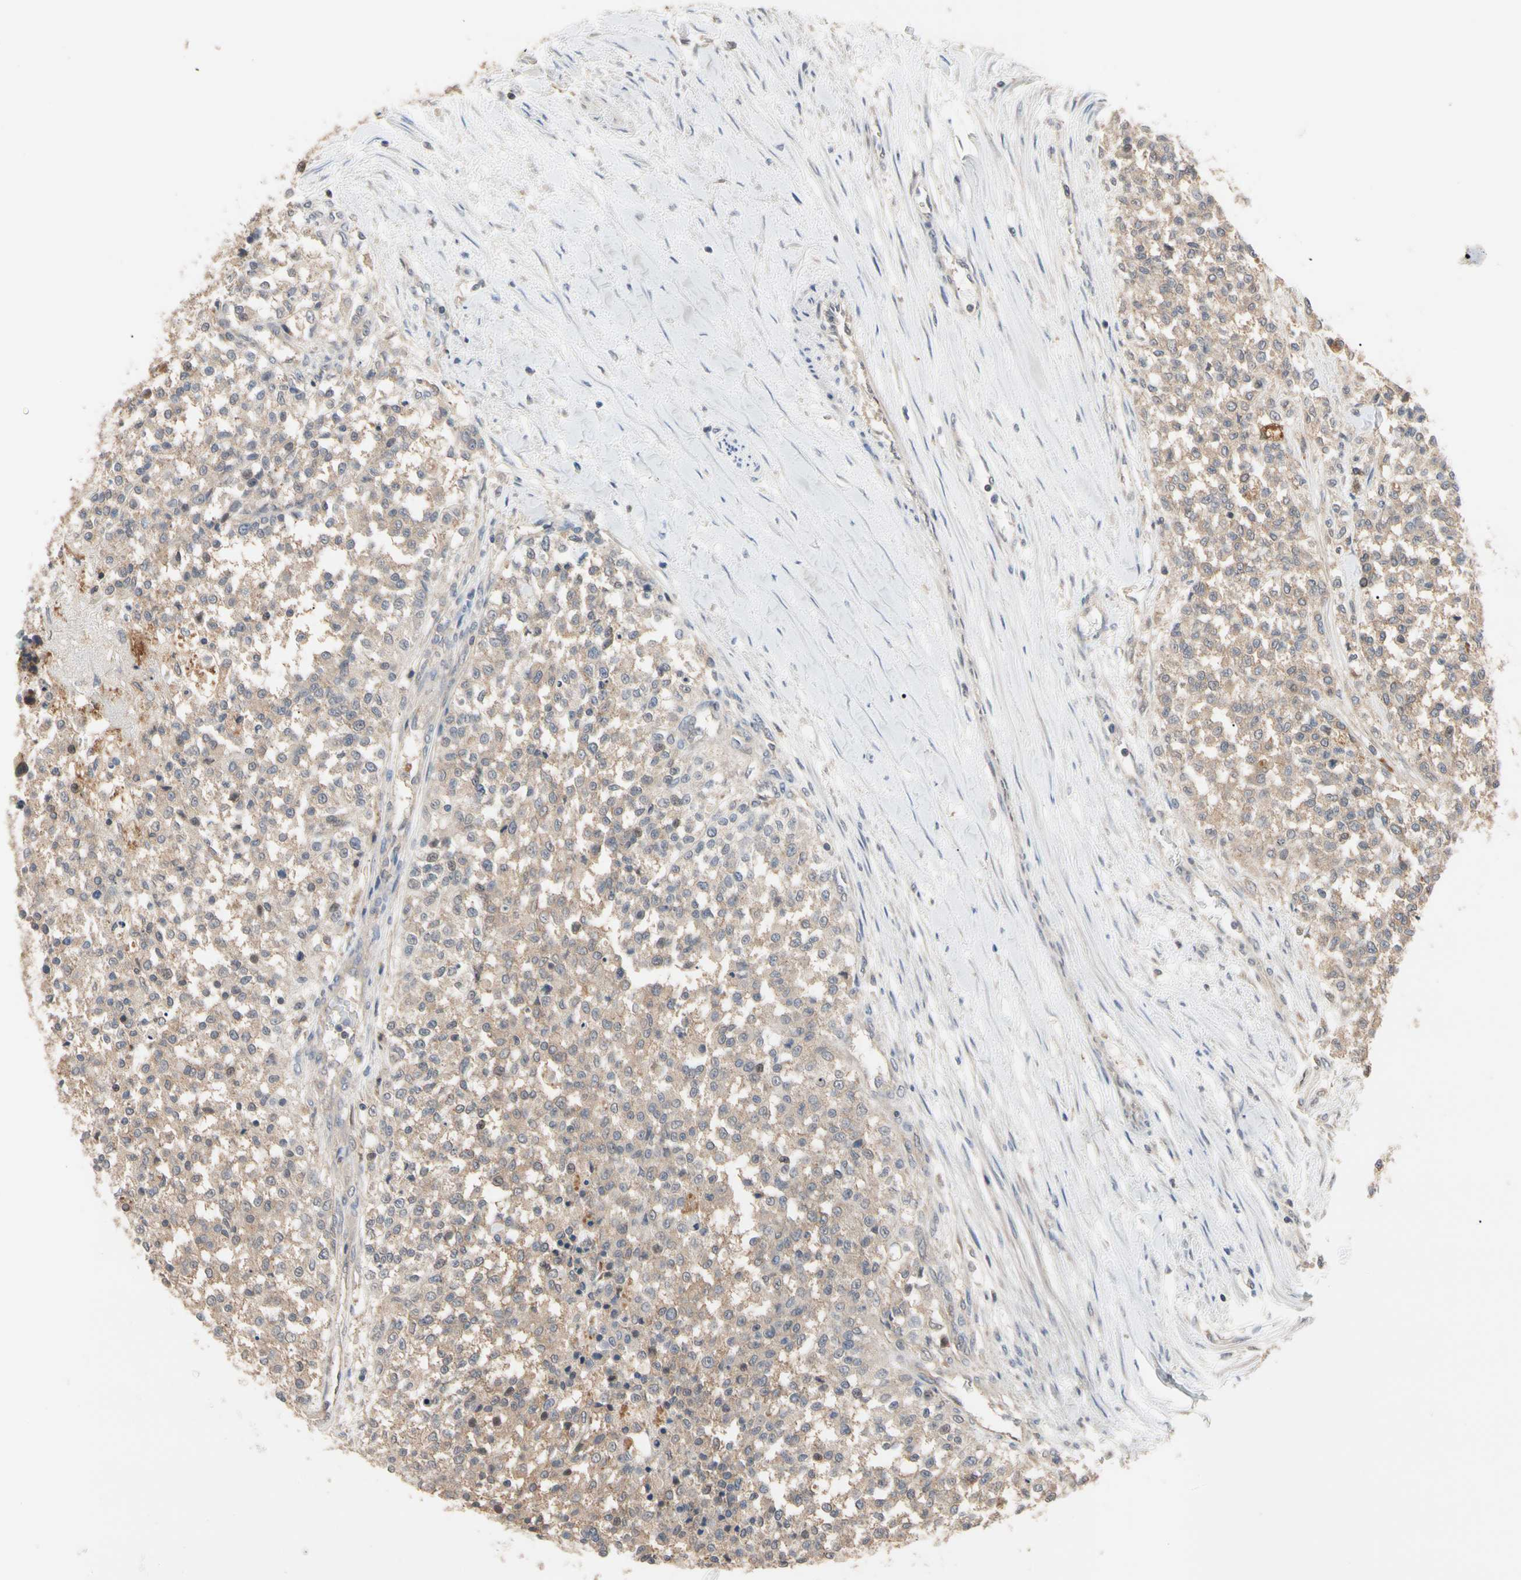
{"staining": {"intensity": "moderate", "quantity": ">75%", "location": "cytoplasmic/membranous"}, "tissue": "testis cancer", "cell_type": "Tumor cells", "image_type": "cancer", "snomed": [{"axis": "morphology", "description": "Seminoma, NOS"}, {"axis": "topography", "description": "Testis"}], "caption": "The histopathology image demonstrates a brown stain indicating the presence of a protein in the cytoplasmic/membranous of tumor cells in testis cancer (seminoma). (DAB (3,3'-diaminobenzidine) IHC with brightfield microscopy, high magnification).", "gene": "DPP8", "patient": {"sex": "male", "age": 59}}